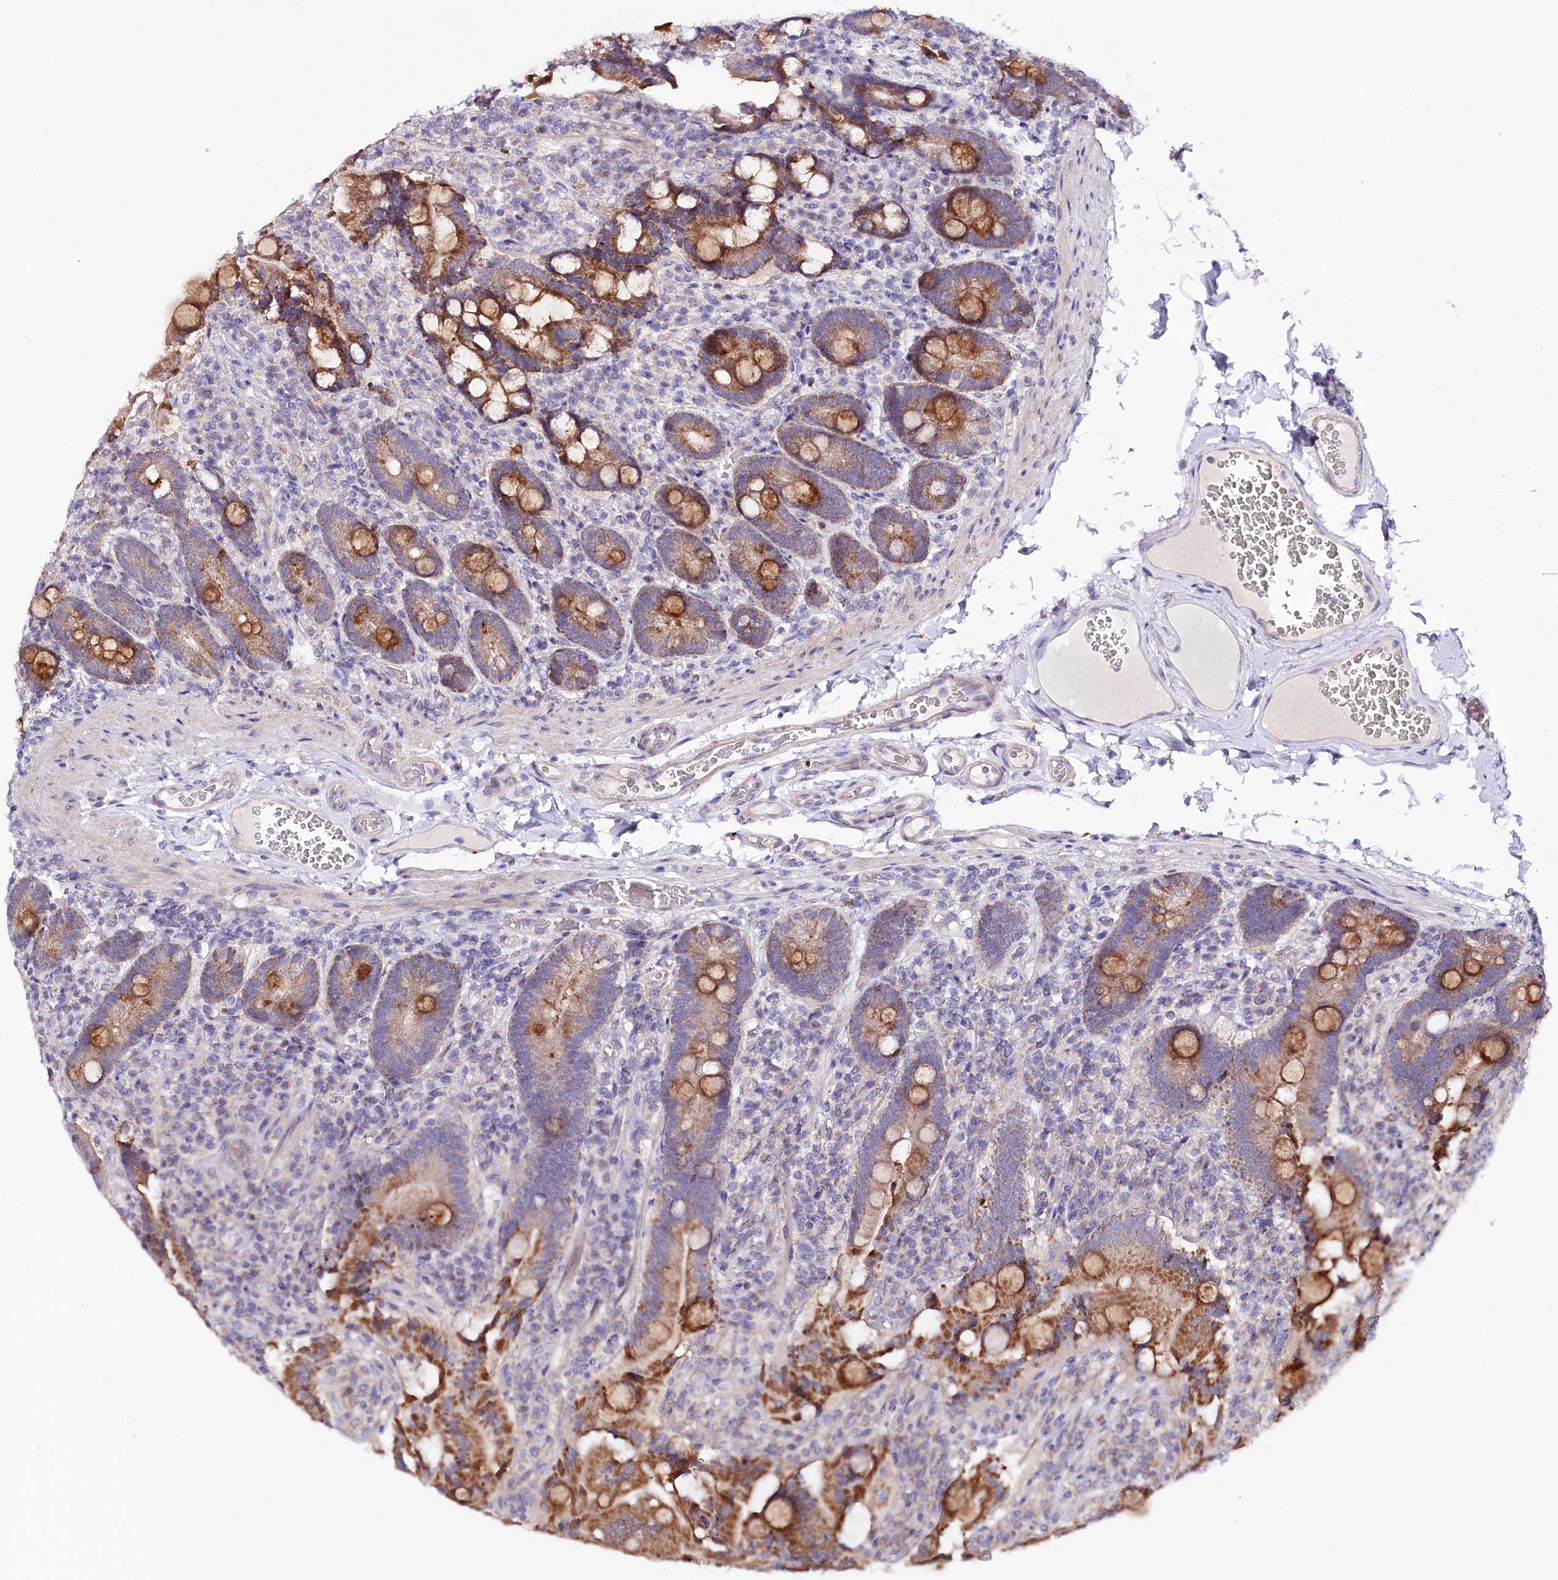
{"staining": {"intensity": "strong", "quantity": ">75%", "location": "cytoplasmic/membranous"}, "tissue": "duodenum", "cell_type": "Glandular cells", "image_type": "normal", "snomed": [{"axis": "morphology", "description": "Normal tissue, NOS"}, {"axis": "topography", "description": "Duodenum"}], "caption": "Duodenum stained with IHC displays strong cytoplasmic/membranous staining in about >75% of glandular cells. The staining is performed using DAB brown chromogen to label protein expression. The nuclei are counter-stained blue using hematoxylin.", "gene": "CEP295", "patient": {"sex": "female", "age": 62}}